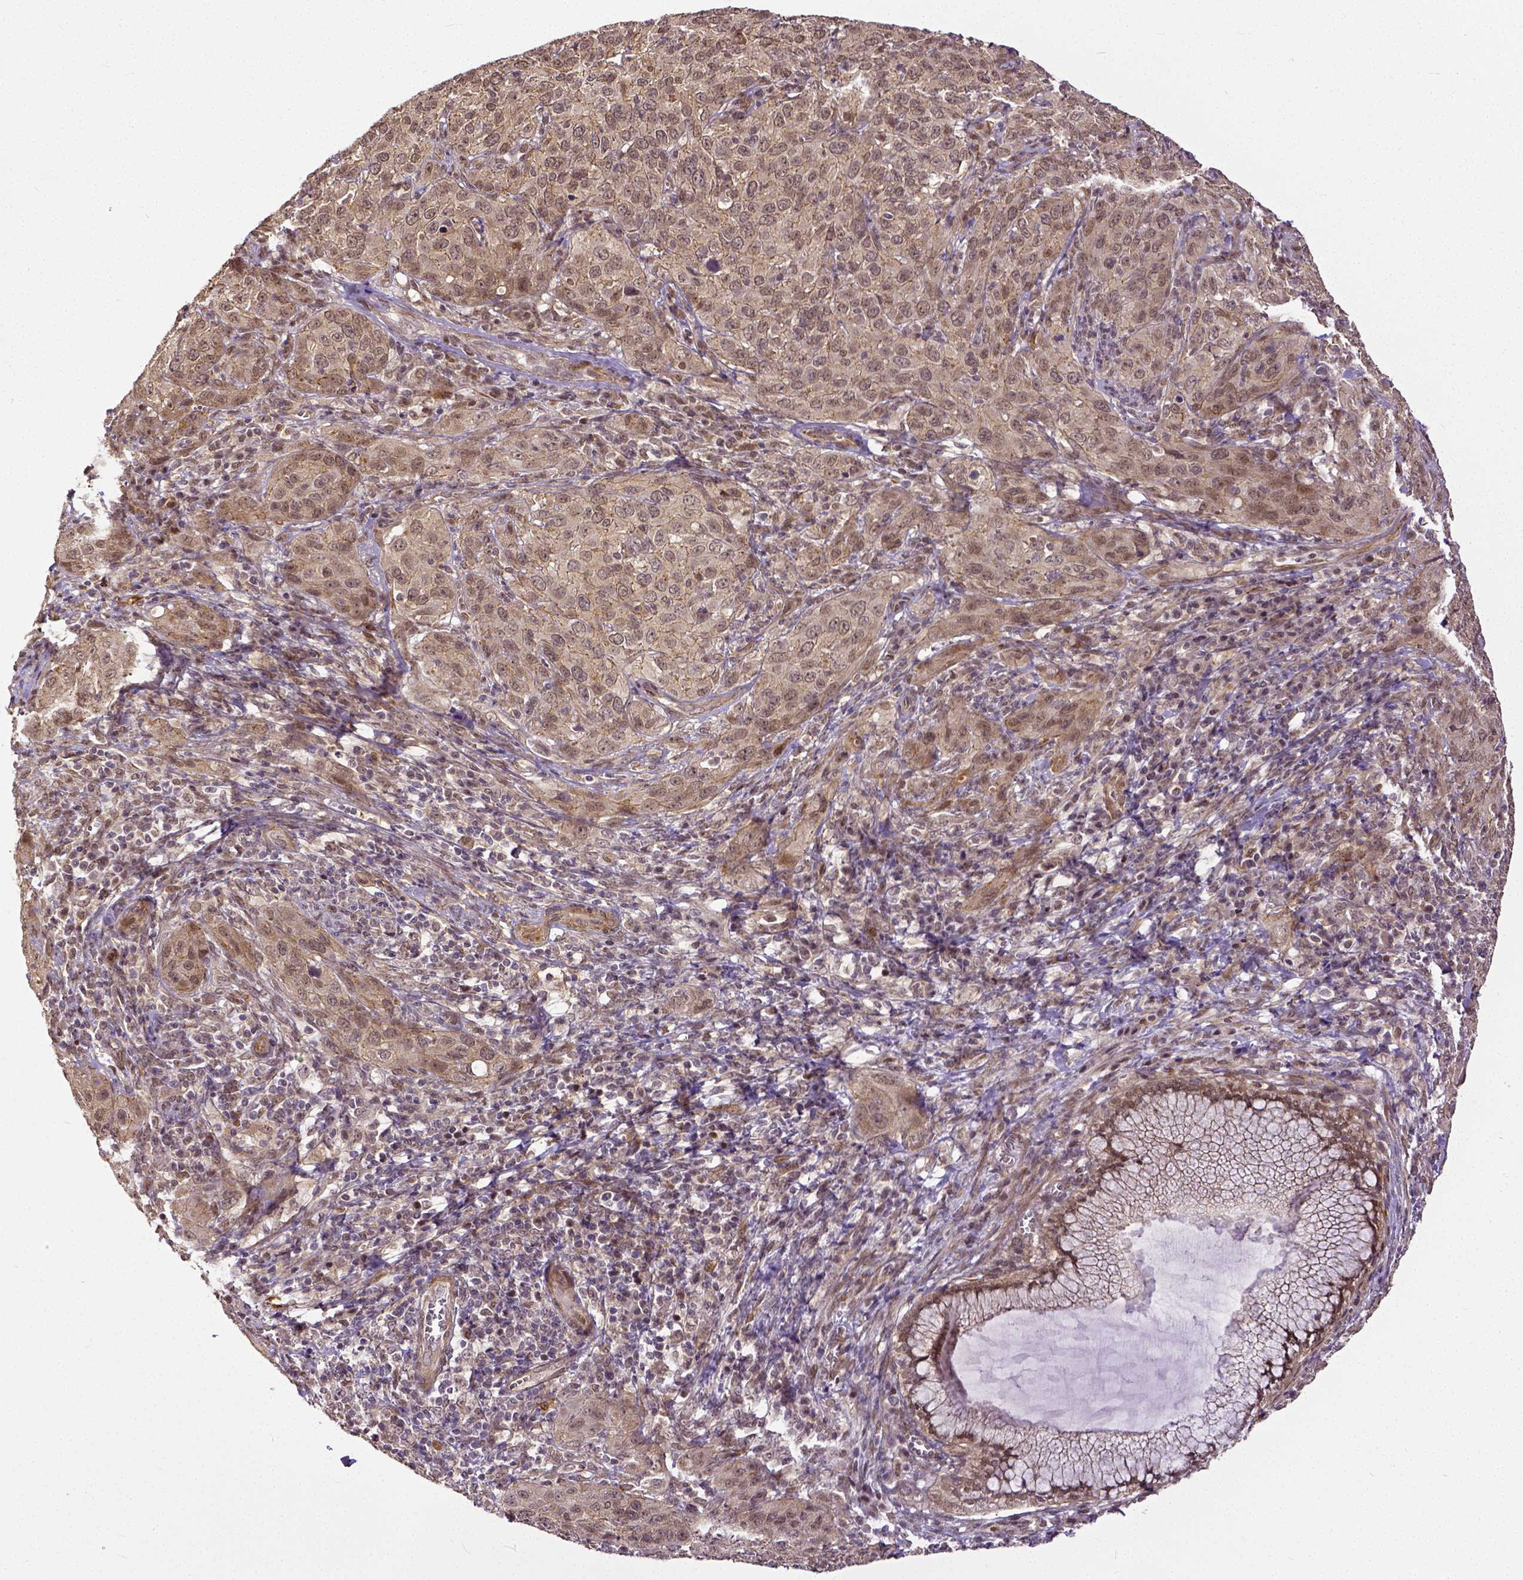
{"staining": {"intensity": "weak", "quantity": ">75%", "location": "cytoplasmic/membranous"}, "tissue": "cervical cancer", "cell_type": "Tumor cells", "image_type": "cancer", "snomed": [{"axis": "morphology", "description": "Normal tissue, NOS"}, {"axis": "morphology", "description": "Squamous cell carcinoma, NOS"}, {"axis": "topography", "description": "Cervix"}], "caption": "DAB (3,3'-diaminobenzidine) immunohistochemical staining of cervical squamous cell carcinoma exhibits weak cytoplasmic/membranous protein staining in about >75% of tumor cells. (Stains: DAB in brown, nuclei in blue, Microscopy: brightfield microscopy at high magnification).", "gene": "DICER1", "patient": {"sex": "female", "age": 51}}